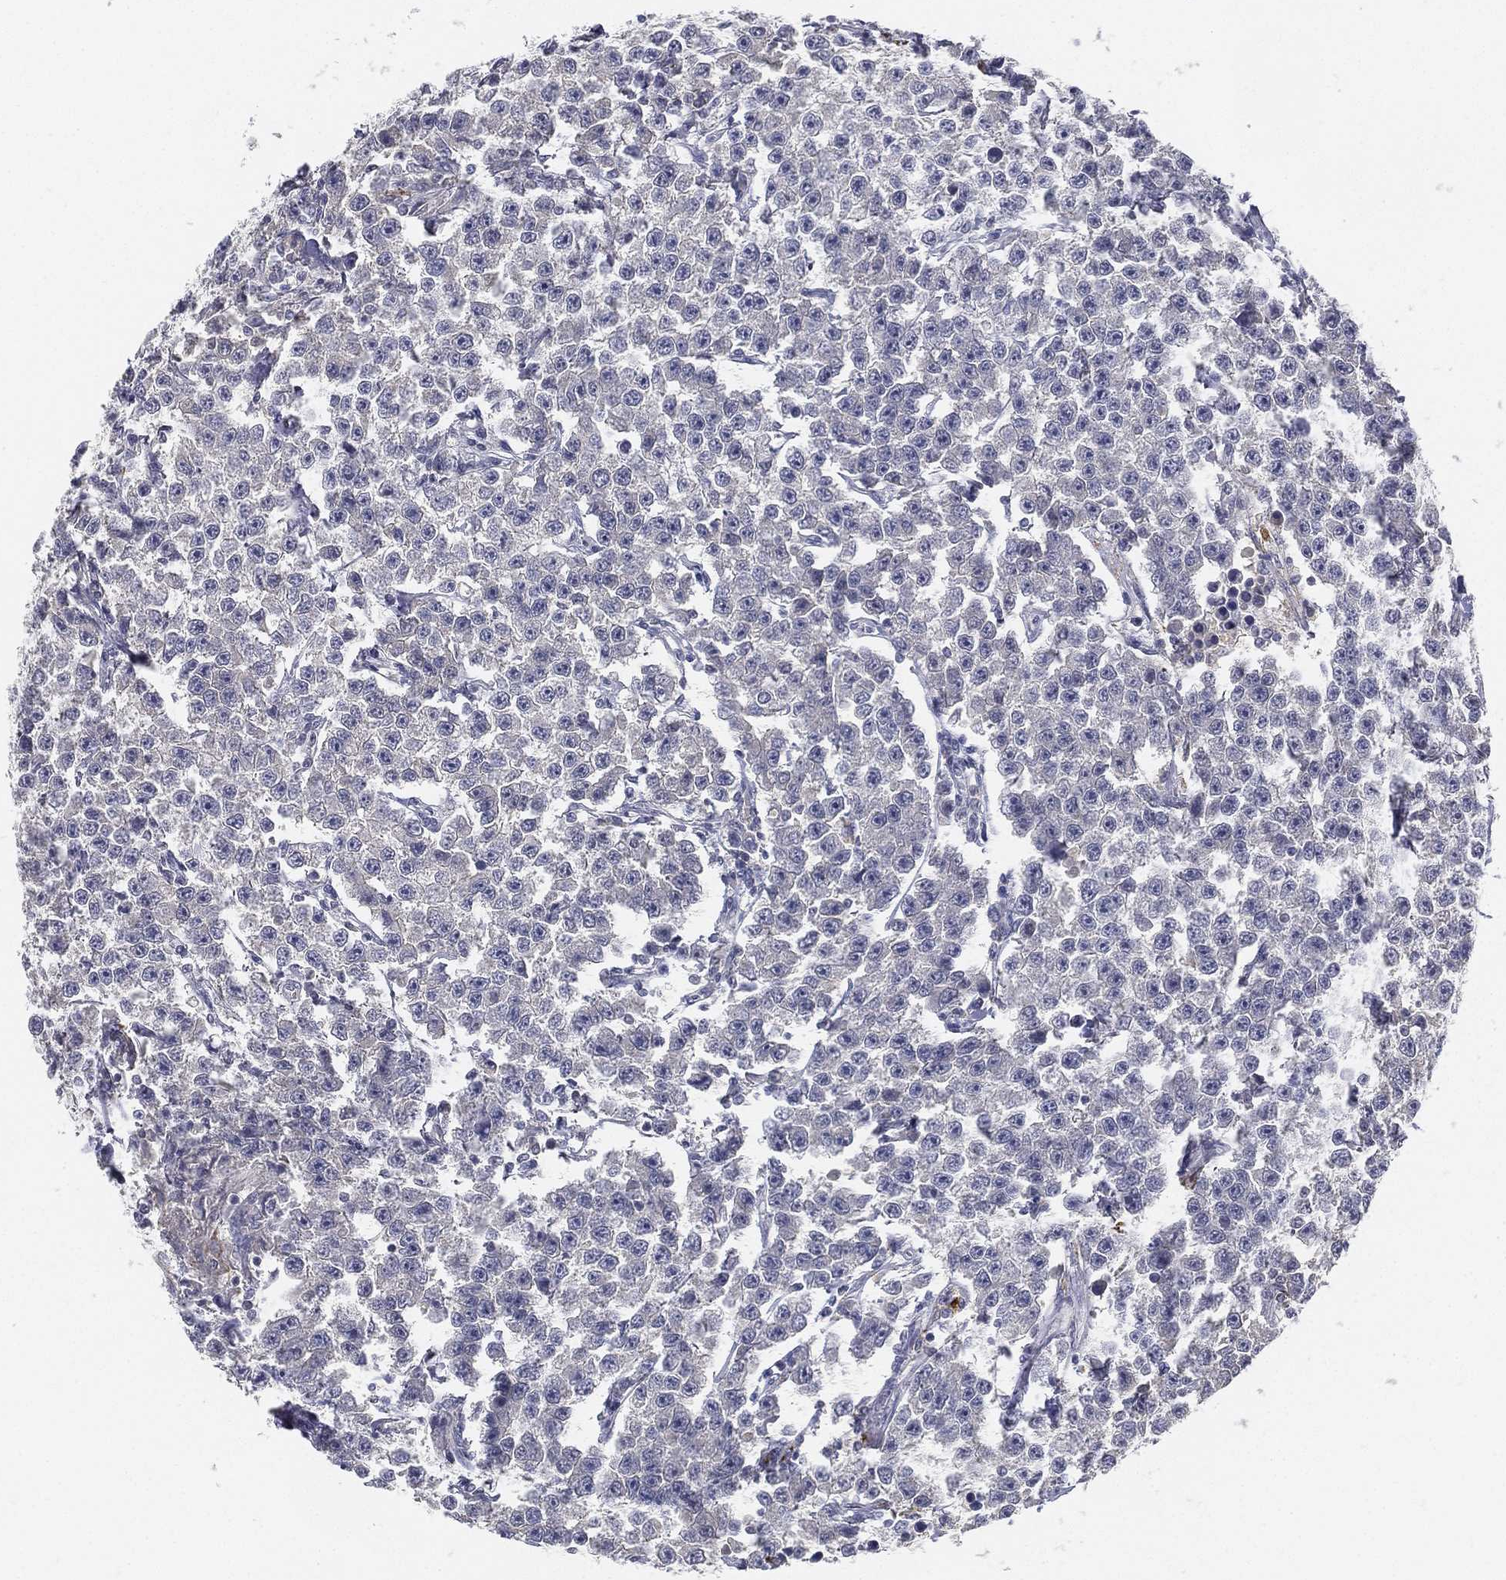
{"staining": {"intensity": "negative", "quantity": "none", "location": "none"}, "tissue": "testis cancer", "cell_type": "Tumor cells", "image_type": "cancer", "snomed": [{"axis": "morphology", "description": "Seminoma, NOS"}, {"axis": "topography", "description": "Testis"}], "caption": "Protein analysis of testis cancer reveals no significant expression in tumor cells.", "gene": "C5orf46", "patient": {"sex": "male", "age": 59}}